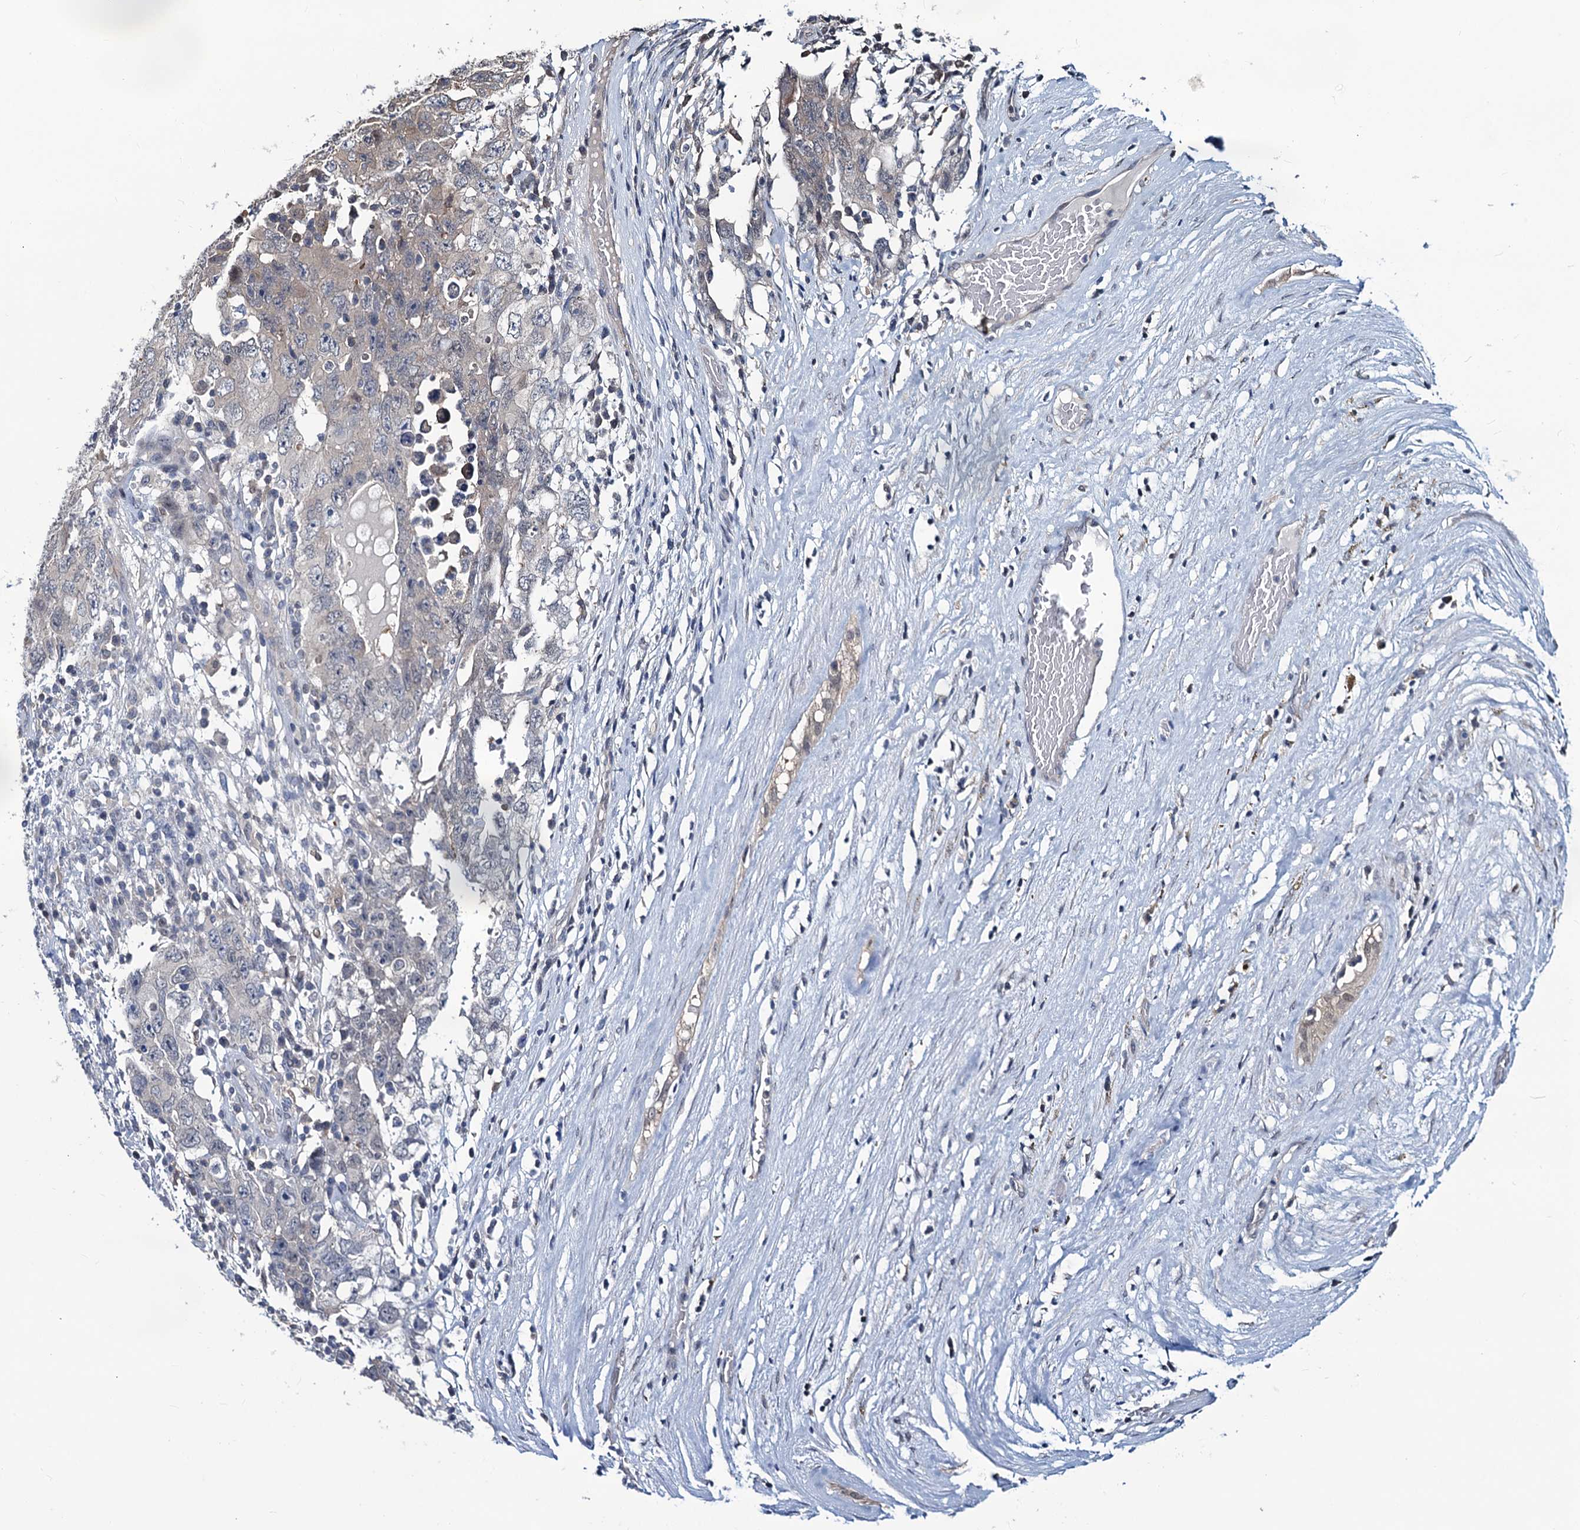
{"staining": {"intensity": "negative", "quantity": "none", "location": "none"}, "tissue": "testis cancer", "cell_type": "Tumor cells", "image_type": "cancer", "snomed": [{"axis": "morphology", "description": "Carcinoma, Embryonal, NOS"}, {"axis": "topography", "description": "Testis"}], "caption": "Human testis cancer (embryonal carcinoma) stained for a protein using immunohistochemistry (IHC) shows no positivity in tumor cells.", "gene": "RTKN2", "patient": {"sex": "male", "age": 26}}